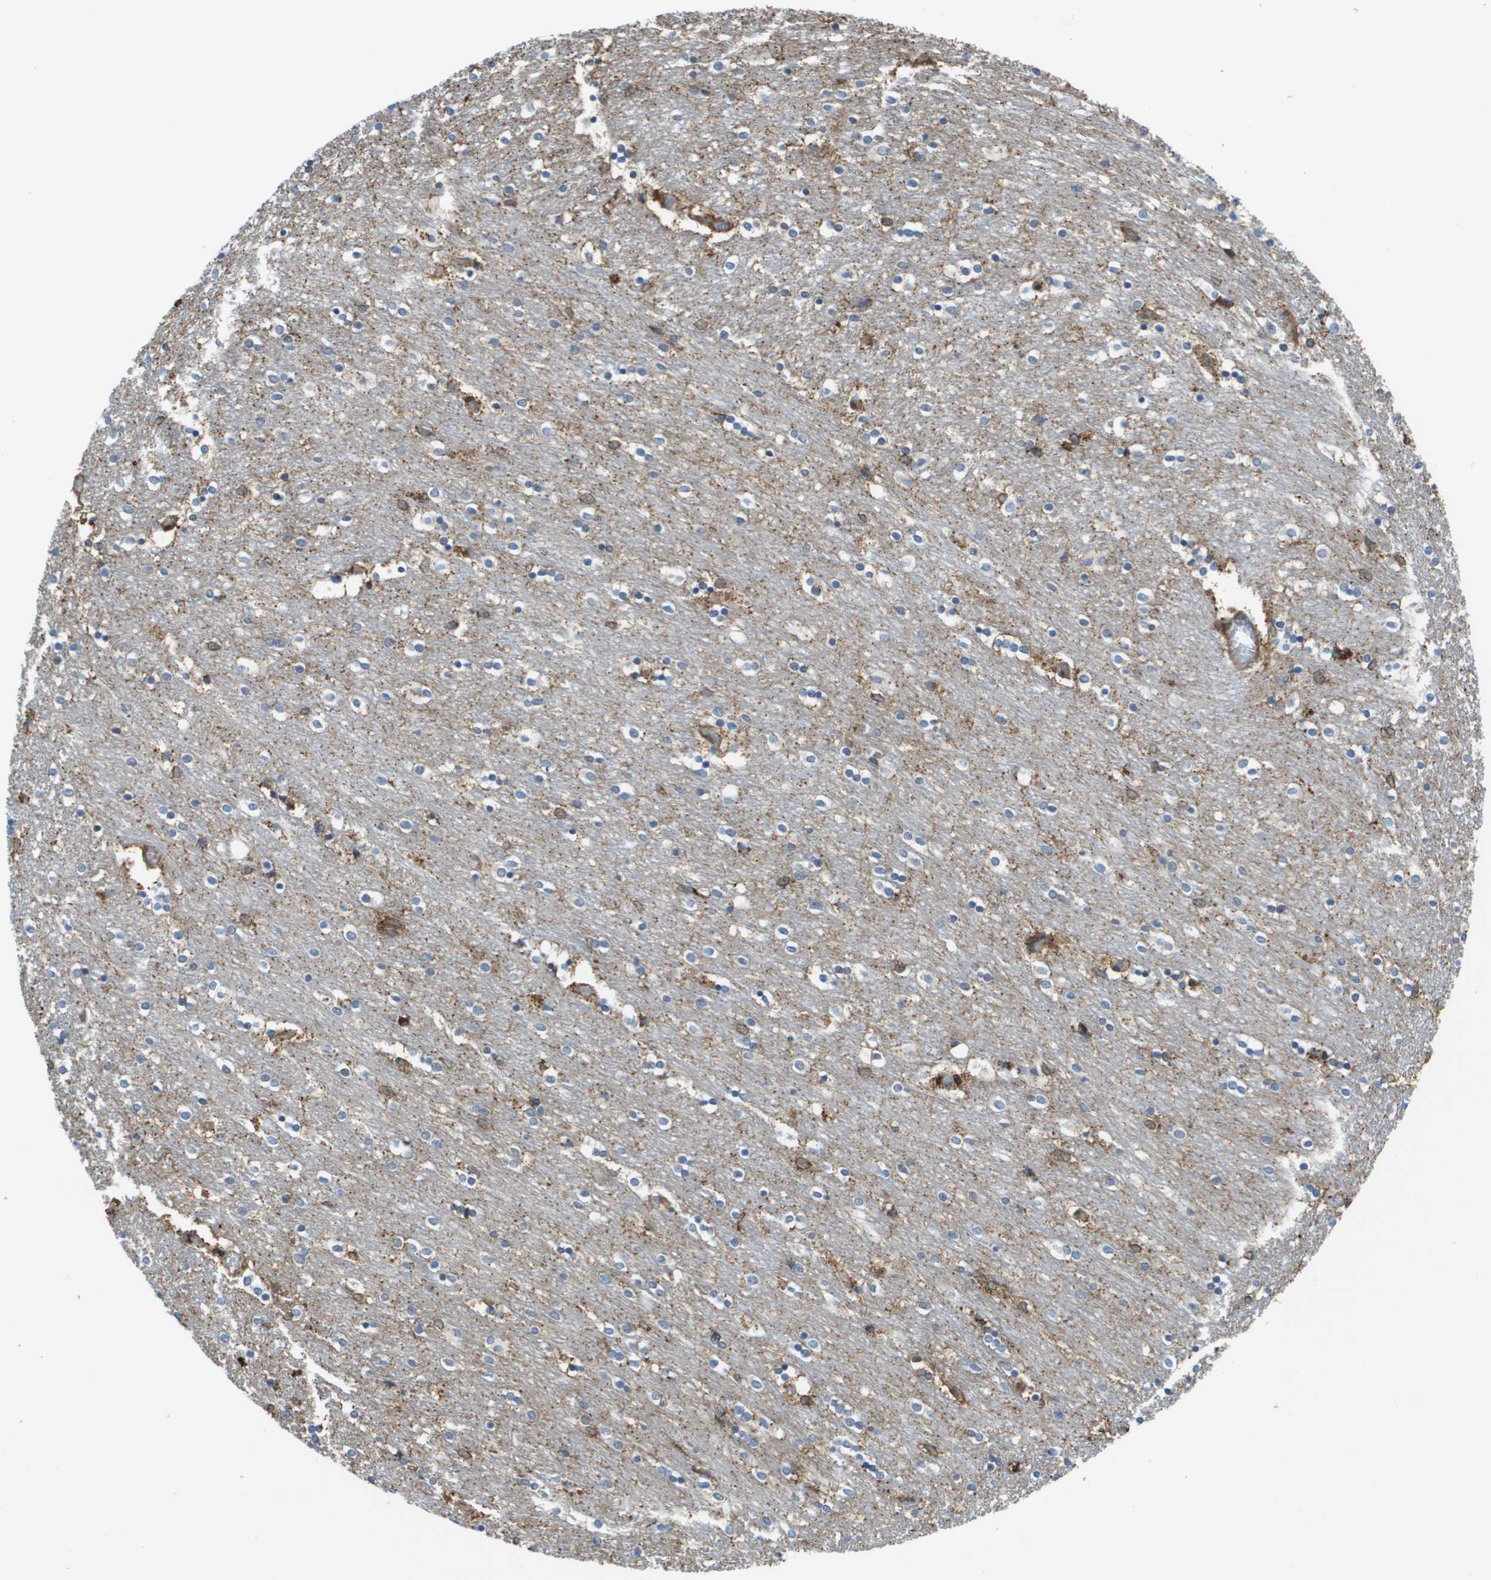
{"staining": {"intensity": "moderate", "quantity": "<25%", "location": "cytoplasmic/membranous"}, "tissue": "caudate", "cell_type": "Glial cells", "image_type": "normal", "snomed": [{"axis": "morphology", "description": "Normal tissue, NOS"}, {"axis": "topography", "description": "Lateral ventricle wall"}], "caption": "Protein expression analysis of normal caudate exhibits moderate cytoplasmic/membranous positivity in approximately <25% of glial cells.", "gene": "PASK", "patient": {"sex": "female", "age": 54}}